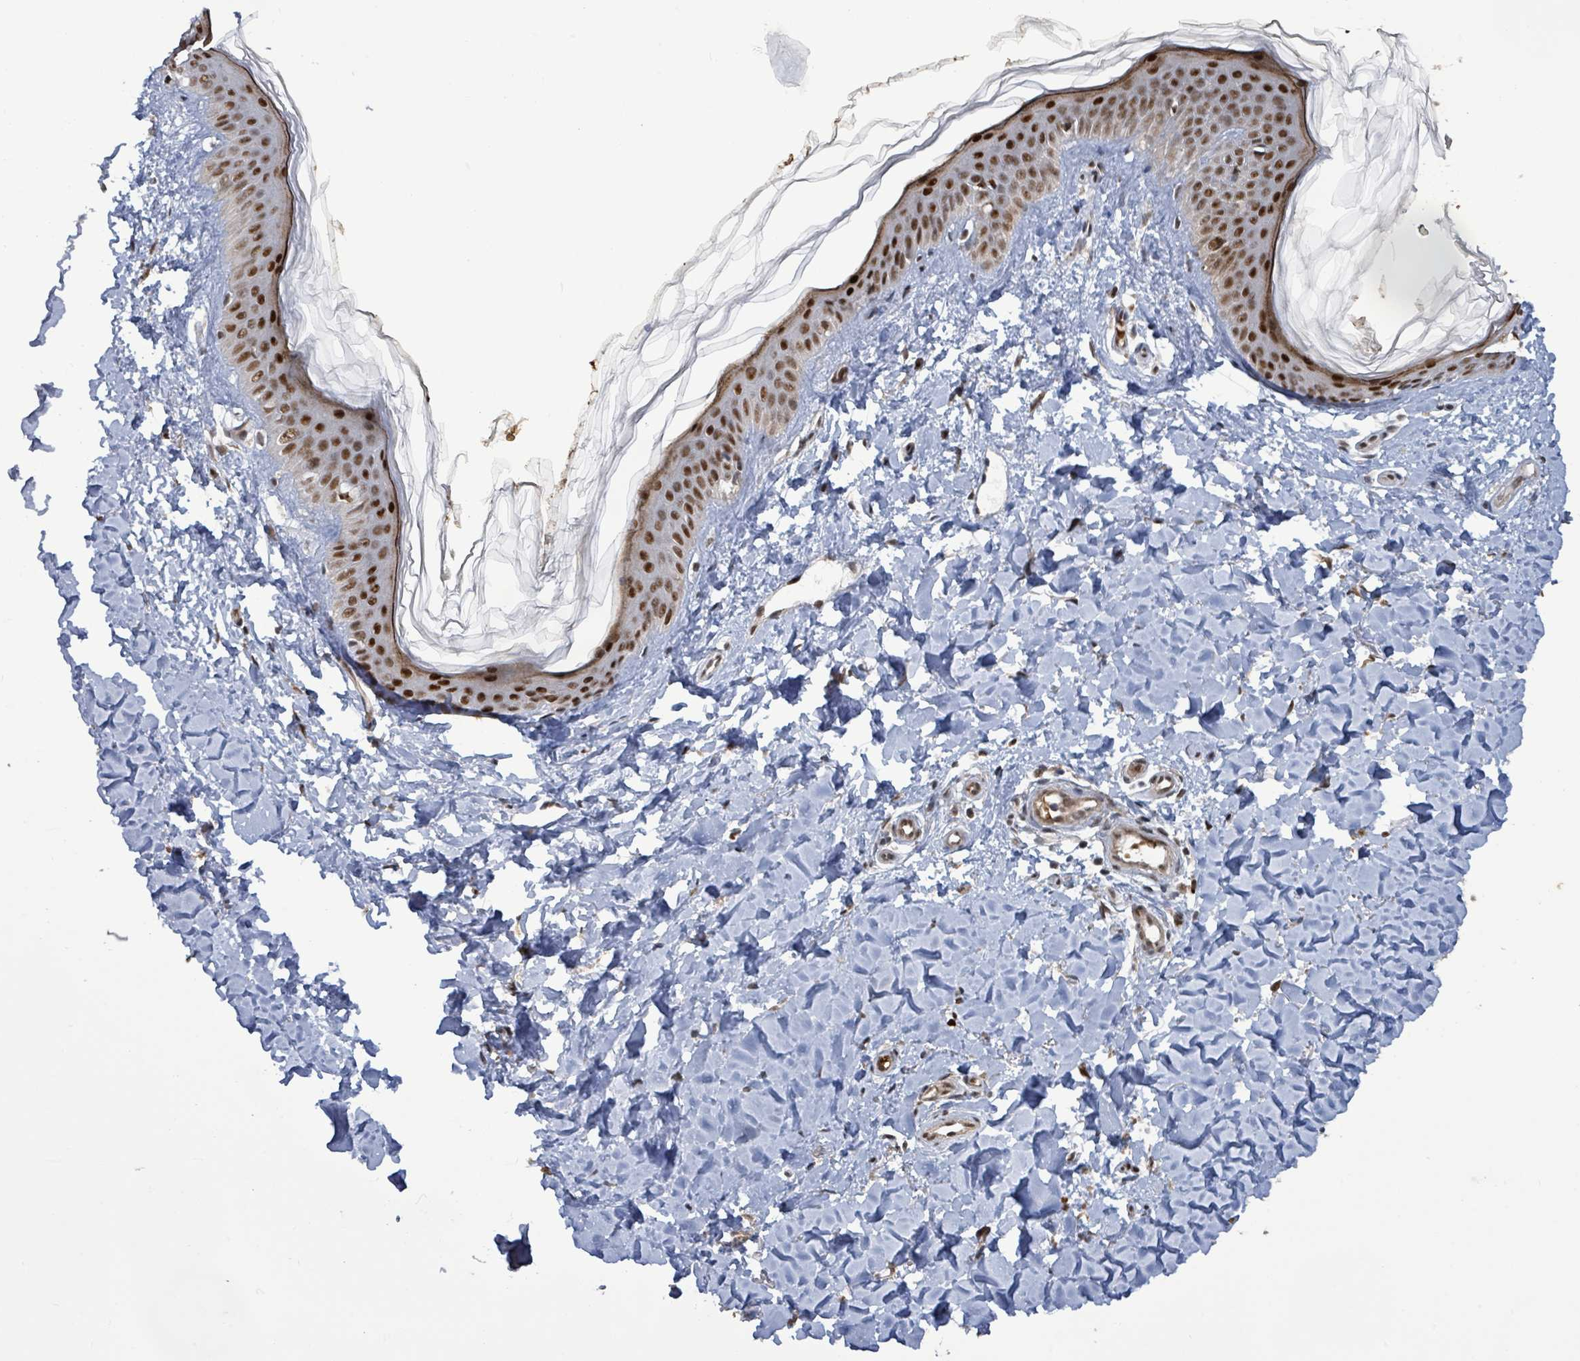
{"staining": {"intensity": "strong", "quantity": ">75%", "location": "nuclear"}, "tissue": "skin", "cell_type": "Fibroblasts", "image_type": "normal", "snomed": [{"axis": "morphology", "description": "Normal tissue, NOS"}, {"axis": "topography", "description": "Skin"}], "caption": "Immunohistochemistry of normal human skin reveals high levels of strong nuclear positivity in approximately >75% of fibroblasts.", "gene": "PATZ1", "patient": {"sex": "female", "age": 41}}